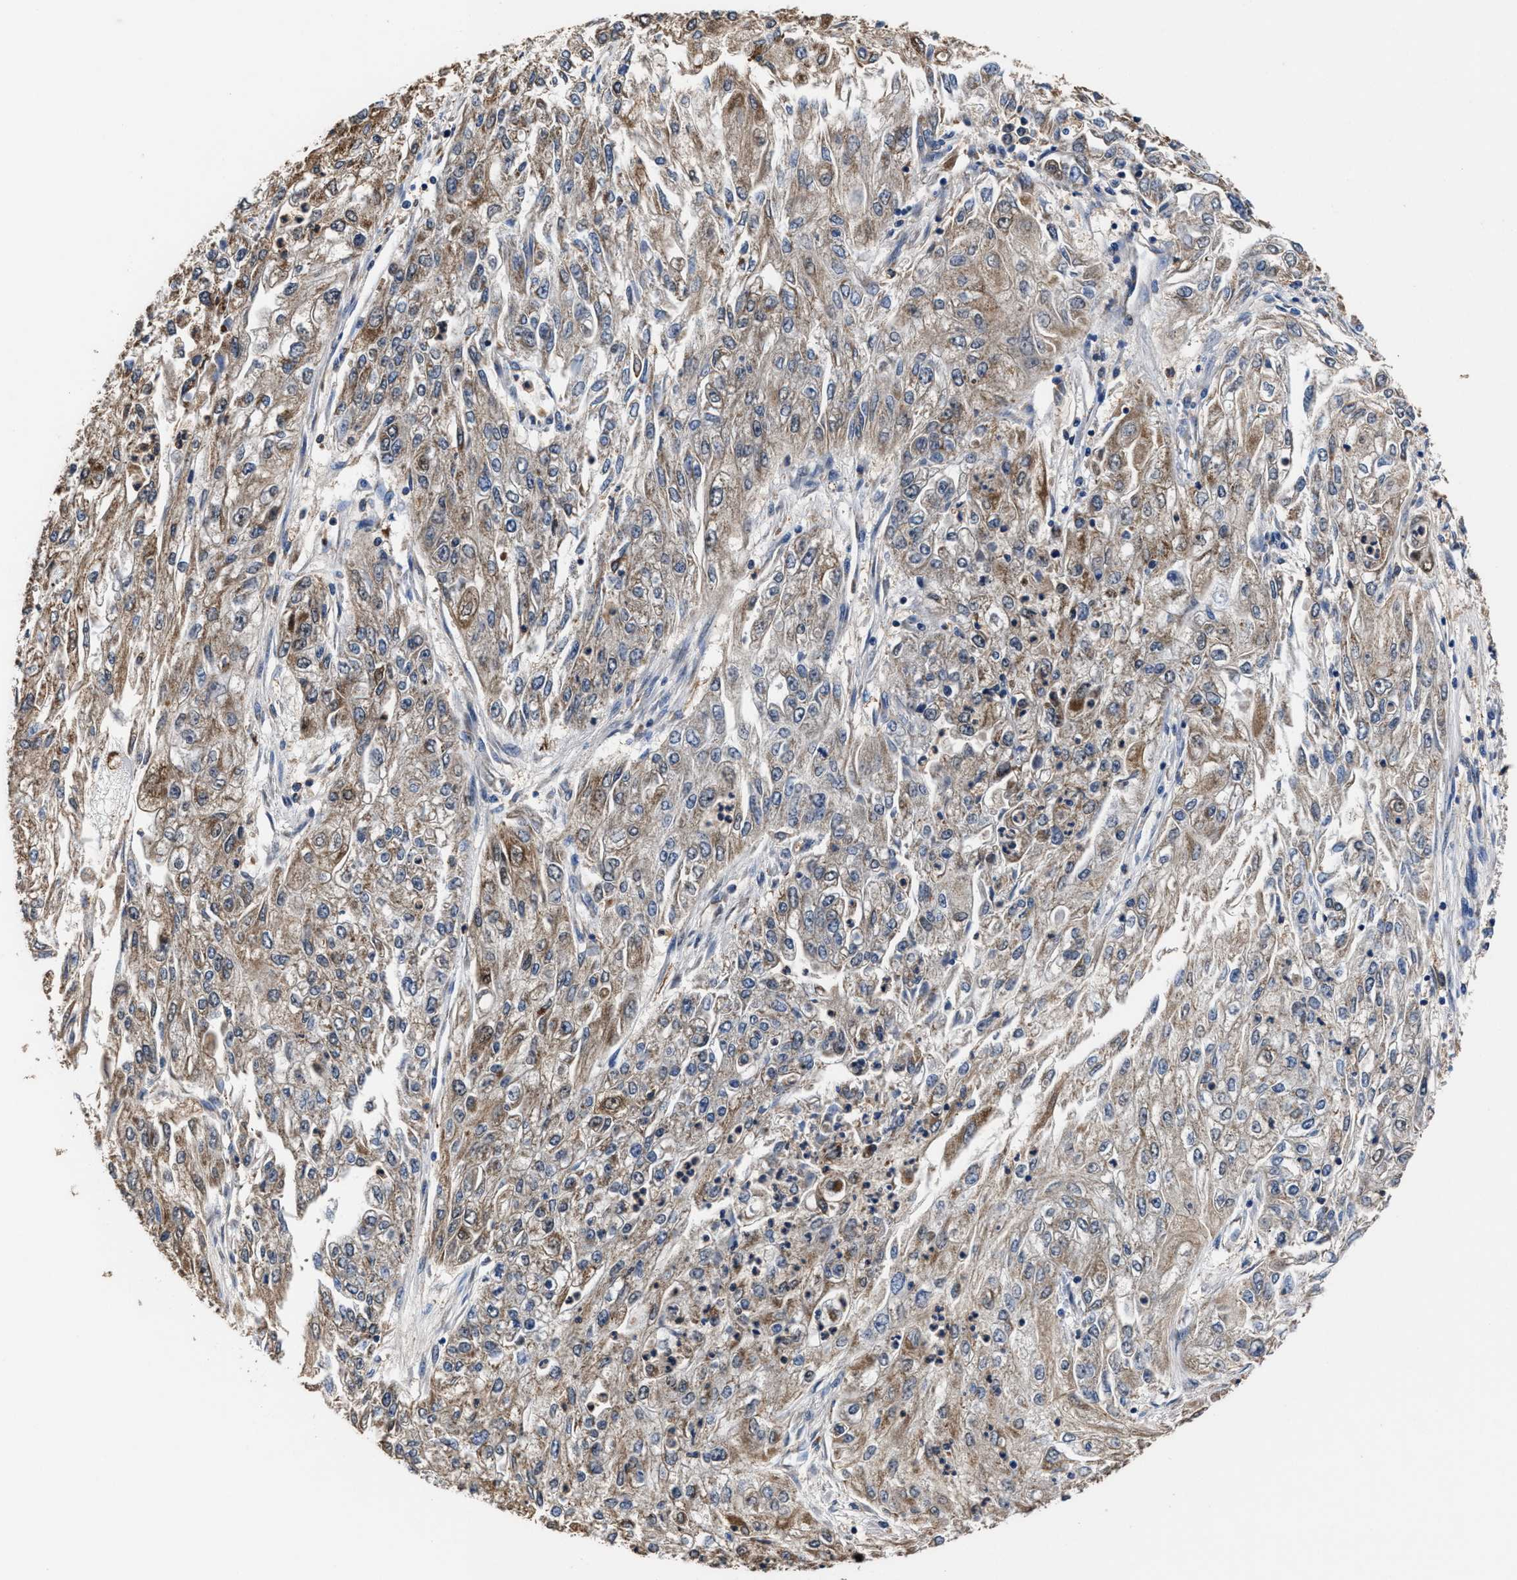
{"staining": {"intensity": "weak", "quantity": ">75%", "location": "cytoplasmic/membranous"}, "tissue": "endometrial cancer", "cell_type": "Tumor cells", "image_type": "cancer", "snomed": [{"axis": "morphology", "description": "Adenocarcinoma, NOS"}, {"axis": "topography", "description": "Endometrium"}], "caption": "About >75% of tumor cells in endometrial adenocarcinoma show weak cytoplasmic/membranous protein expression as visualized by brown immunohistochemical staining.", "gene": "ACLY", "patient": {"sex": "female", "age": 49}}